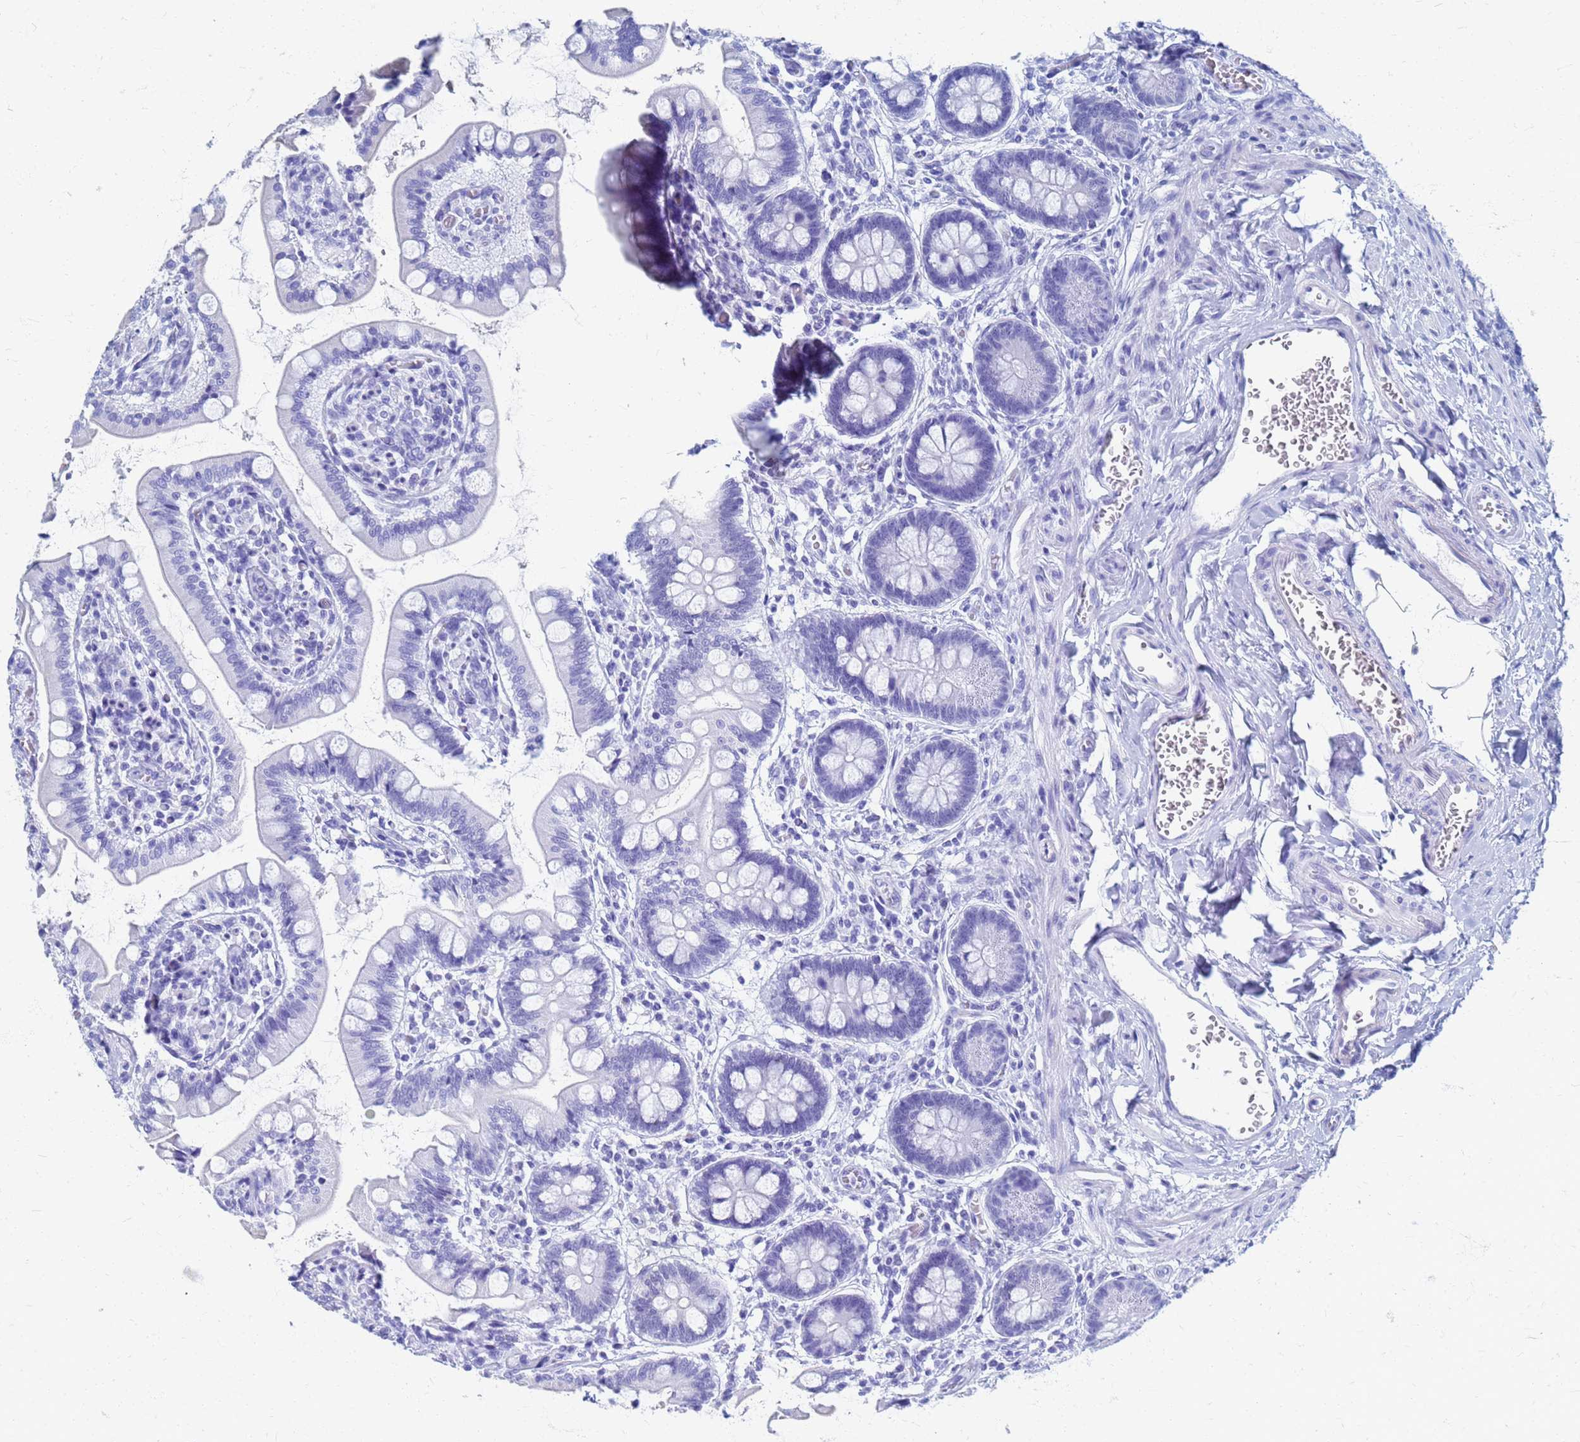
{"staining": {"intensity": "negative", "quantity": "none", "location": "none"}, "tissue": "small intestine", "cell_type": "Glandular cells", "image_type": "normal", "snomed": [{"axis": "morphology", "description": "Normal tissue, NOS"}, {"axis": "topography", "description": "Small intestine"}], "caption": "Glandular cells are negative for brown protein staining in benign small intestine. The staining was performed using DAB to visualize the protein expression in brown, while the nuclei were stained in blue with hematoxylin (Magnification: 20x).", "gene": "ATPAF1", "patient": {"sex": "male", "age": 52}}